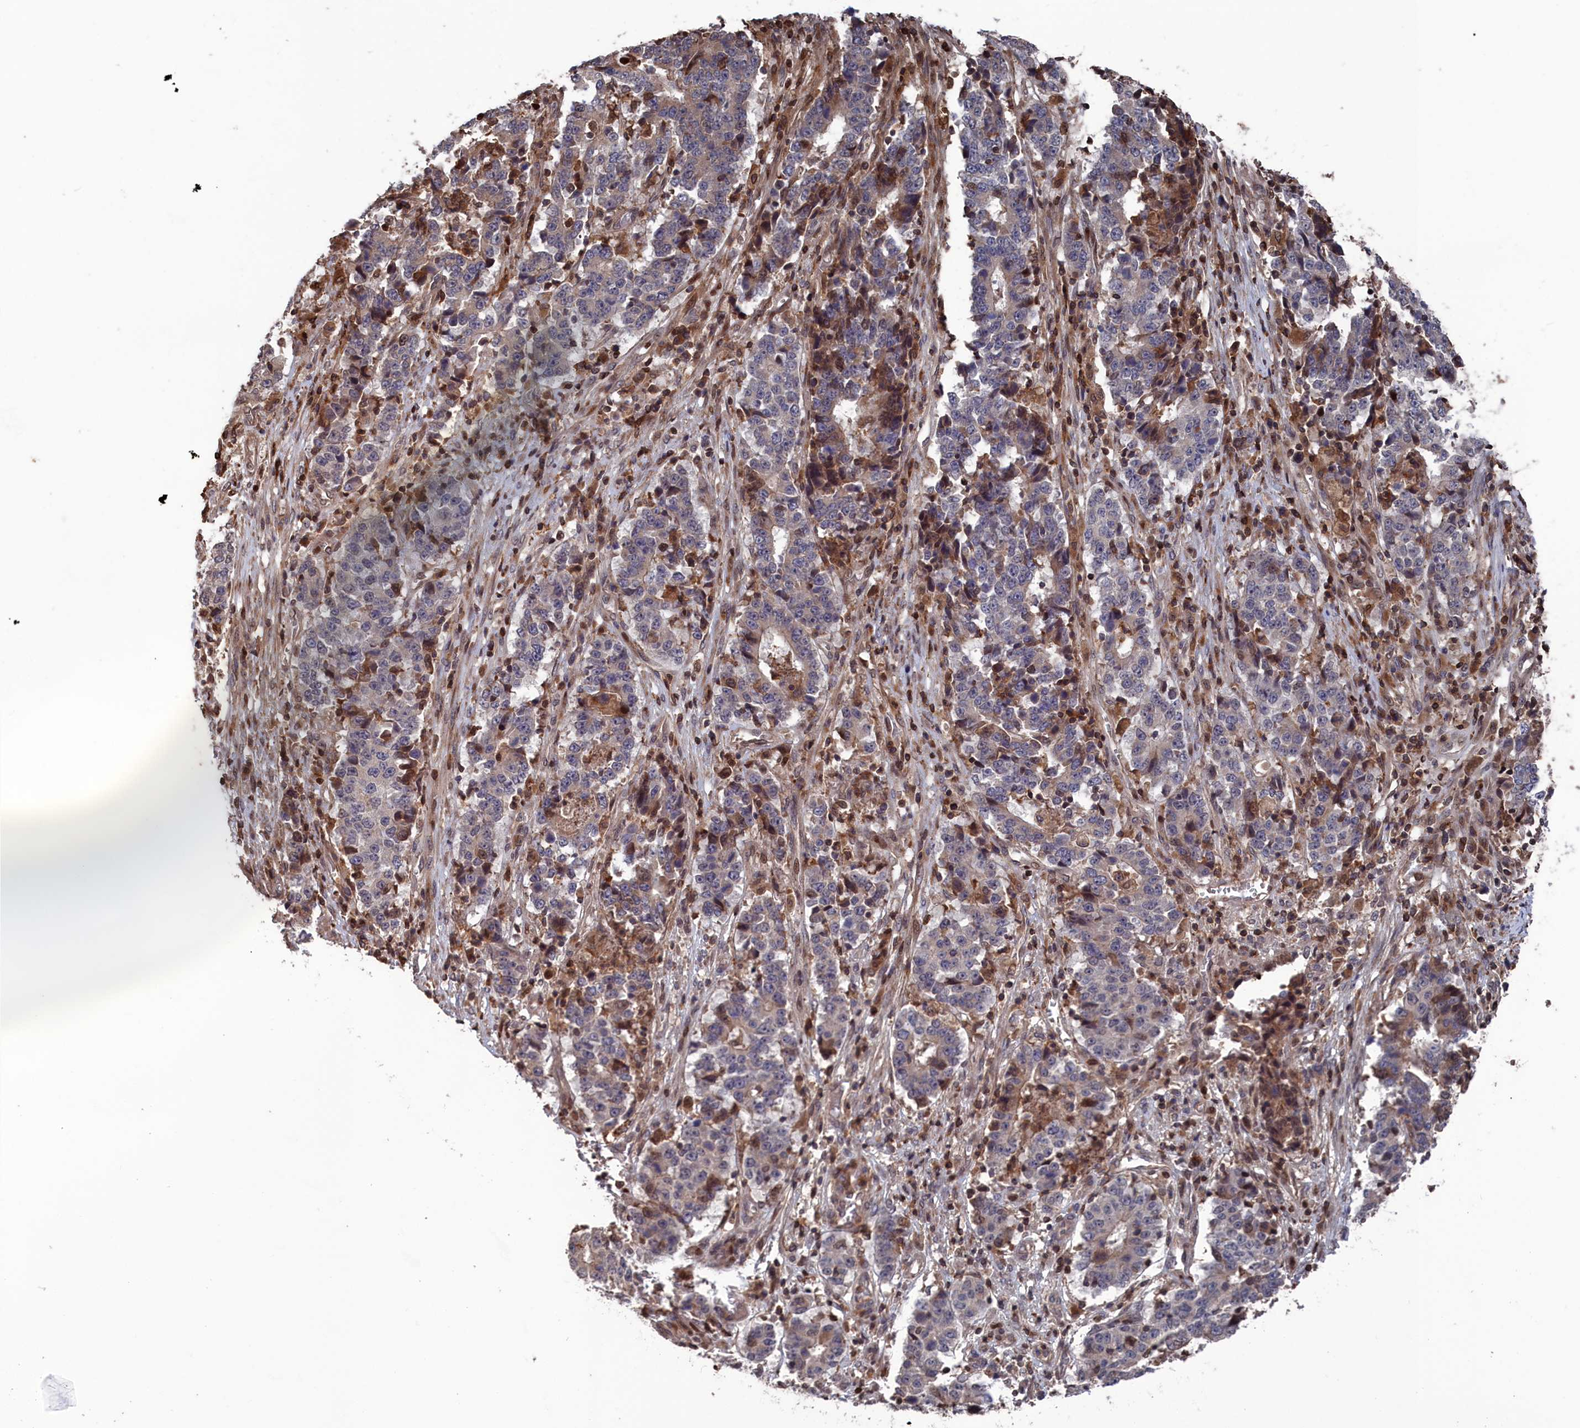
{"staining": {"intensity": "negative", "quantity": "none", "location": "none"}, "tissue": "stomach cancer", "cell_type": "Tumor cells", "image_type": "cancer", "snomed": [{"axis": "morphology", "description": "Adenocarcinoma, NOS"}, {"axis": "topography", "description": "Stomach"}], "caption": "Tumor cells are negative for brown protein staining in stomach cancer. (Brightfield microscopy of DAB immunohistochemistry (IHC) at high magnification).", "gene": "PLA2G15", "patient": {"sex": "male", "age": 59}}